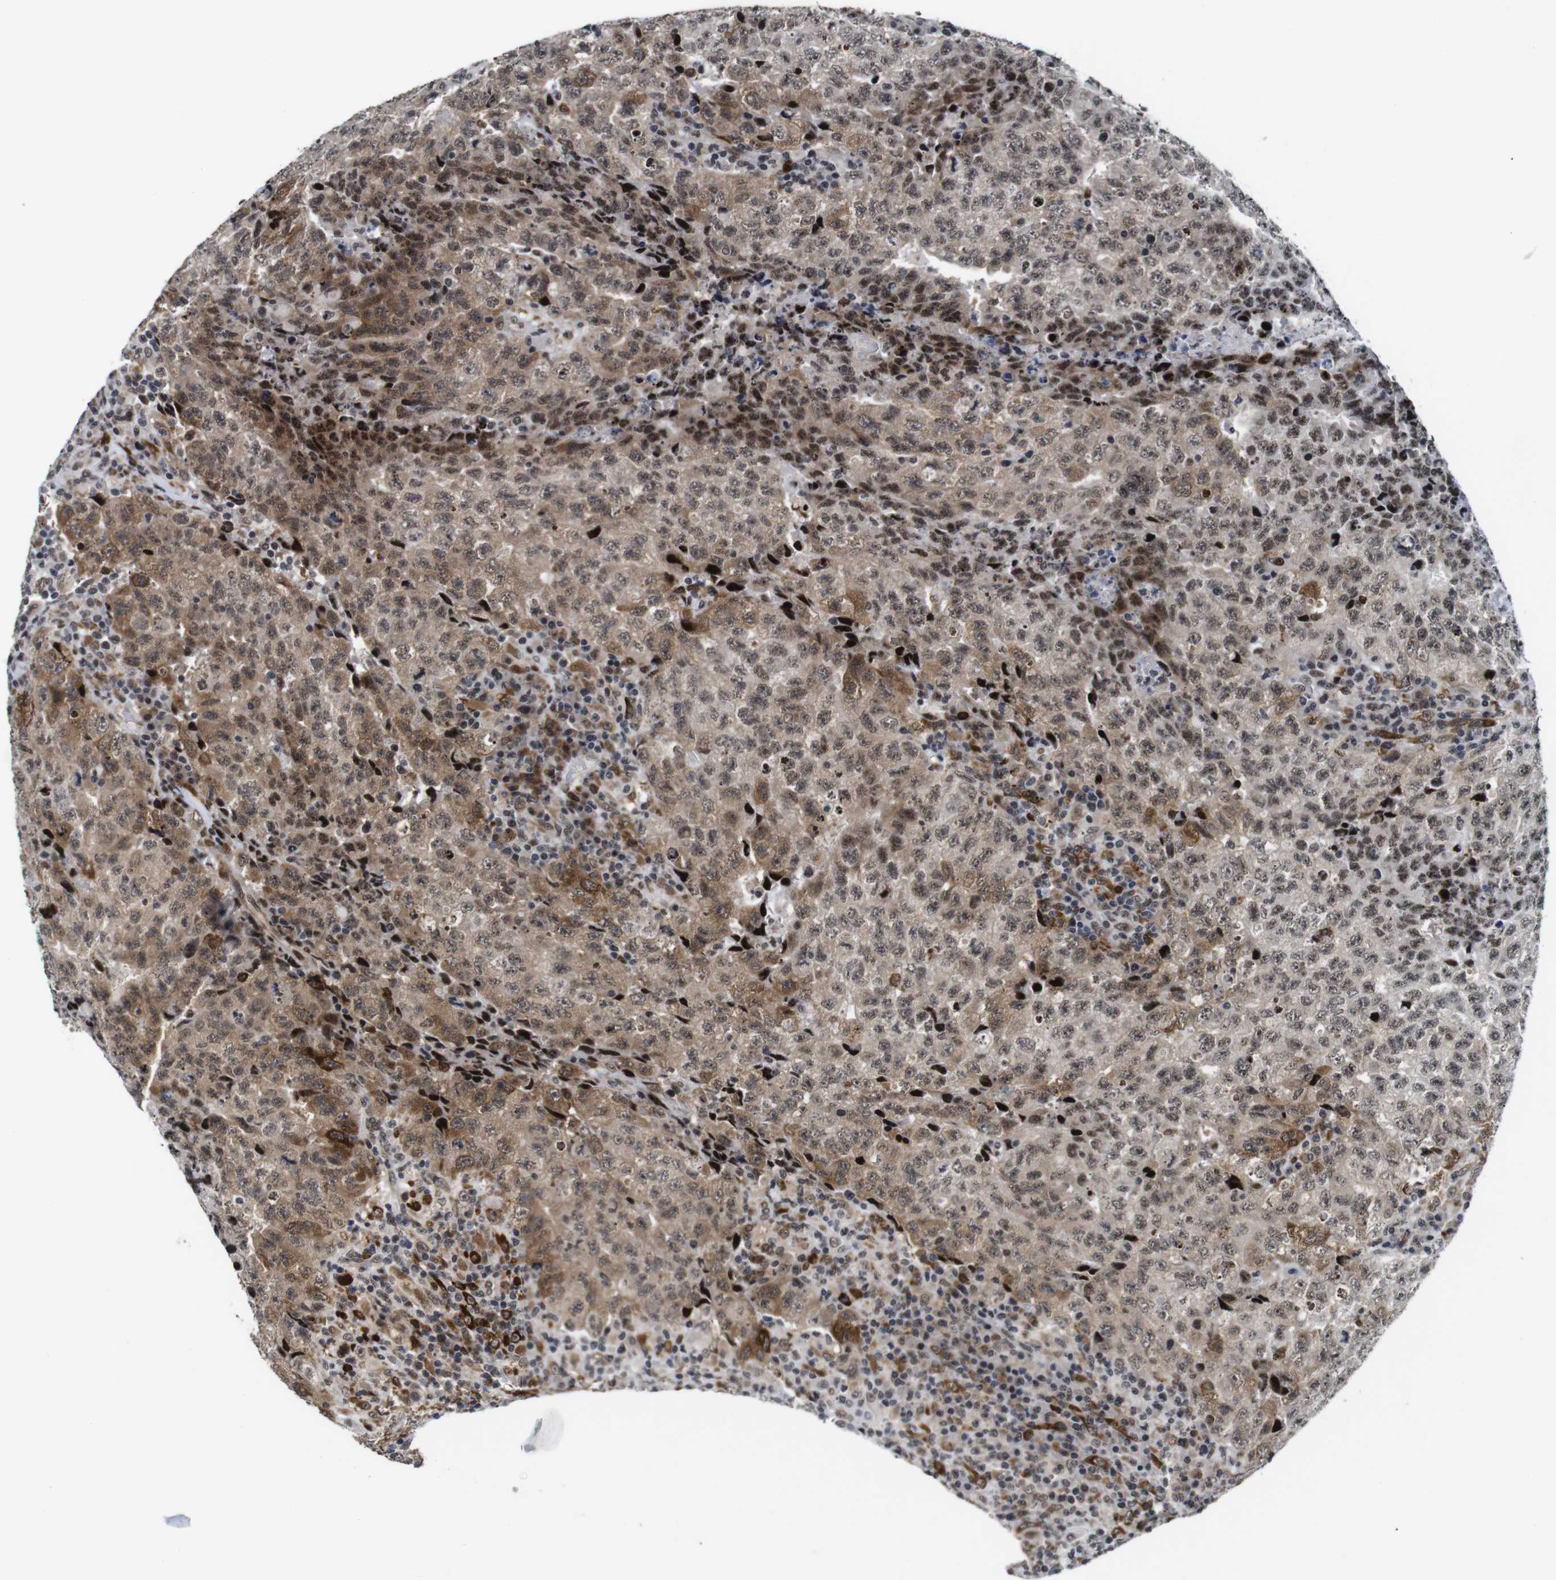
{"staining": {"intensity": "moderate", "quantity": ">75%", "location": "cytoplasmic/membranous,nuclear"}, "tissue": "testis cancer", "cell_type": "Tumor cells", "image_type": "cancer", "snomed": [{"axis": "morphology", "description": "Necrosis, NOS"}, {"axis": "morphology", "description": "Carcinoma, Embryonal, NOS"}, {"axis": "topography", "description": "Testis"}], "caption": "Moderate cytoplasmic/membranous and nuclear staining for a protein is present in about >75% of tumor cells of testis embryonal carcinoma using immunohistochemistry.", "gene": "EIF4G1", "patient": {"sex": "male", "age": 19}}